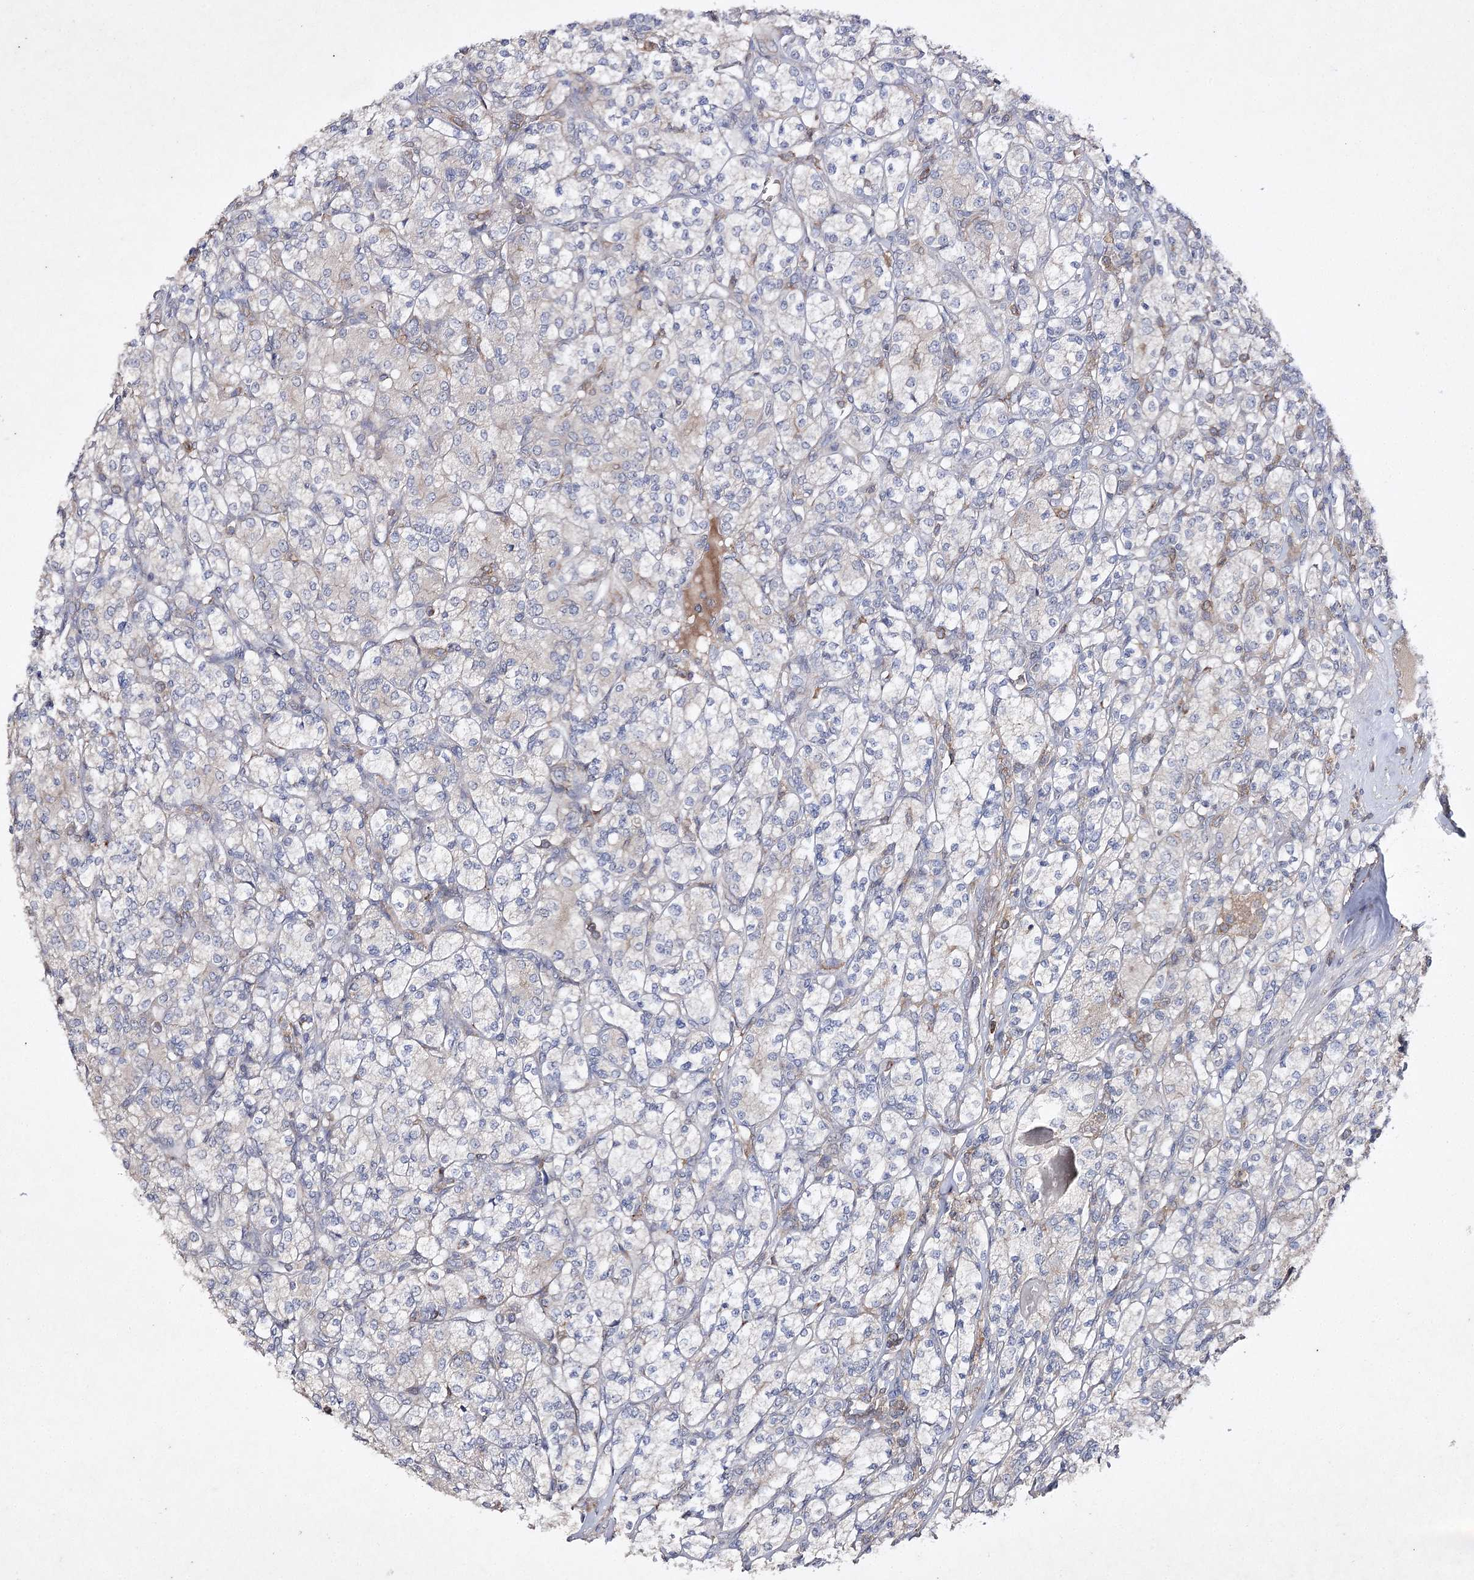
{"staining": {"intensity": "negative", "quantity": "none", "location": "none"}, "tissue": "renal cancer", "cell_type": "Tumor cells", "image_type": "cancer", "snomed": [{"axis": "morphology", "description": "Adenocarcinoma, NOS"}, {"axis": "topography", "description": "Kidney"}], "caption": "This photomicrograph is of renal adenocarcinoma stained with immunohistochemistry (IHC) to label a protein in brown with the nuclei are counter-stained blue. There is no expression in tumor cells.", "gene": "BCR", "patient": {"sex": "male", "age": 77}}